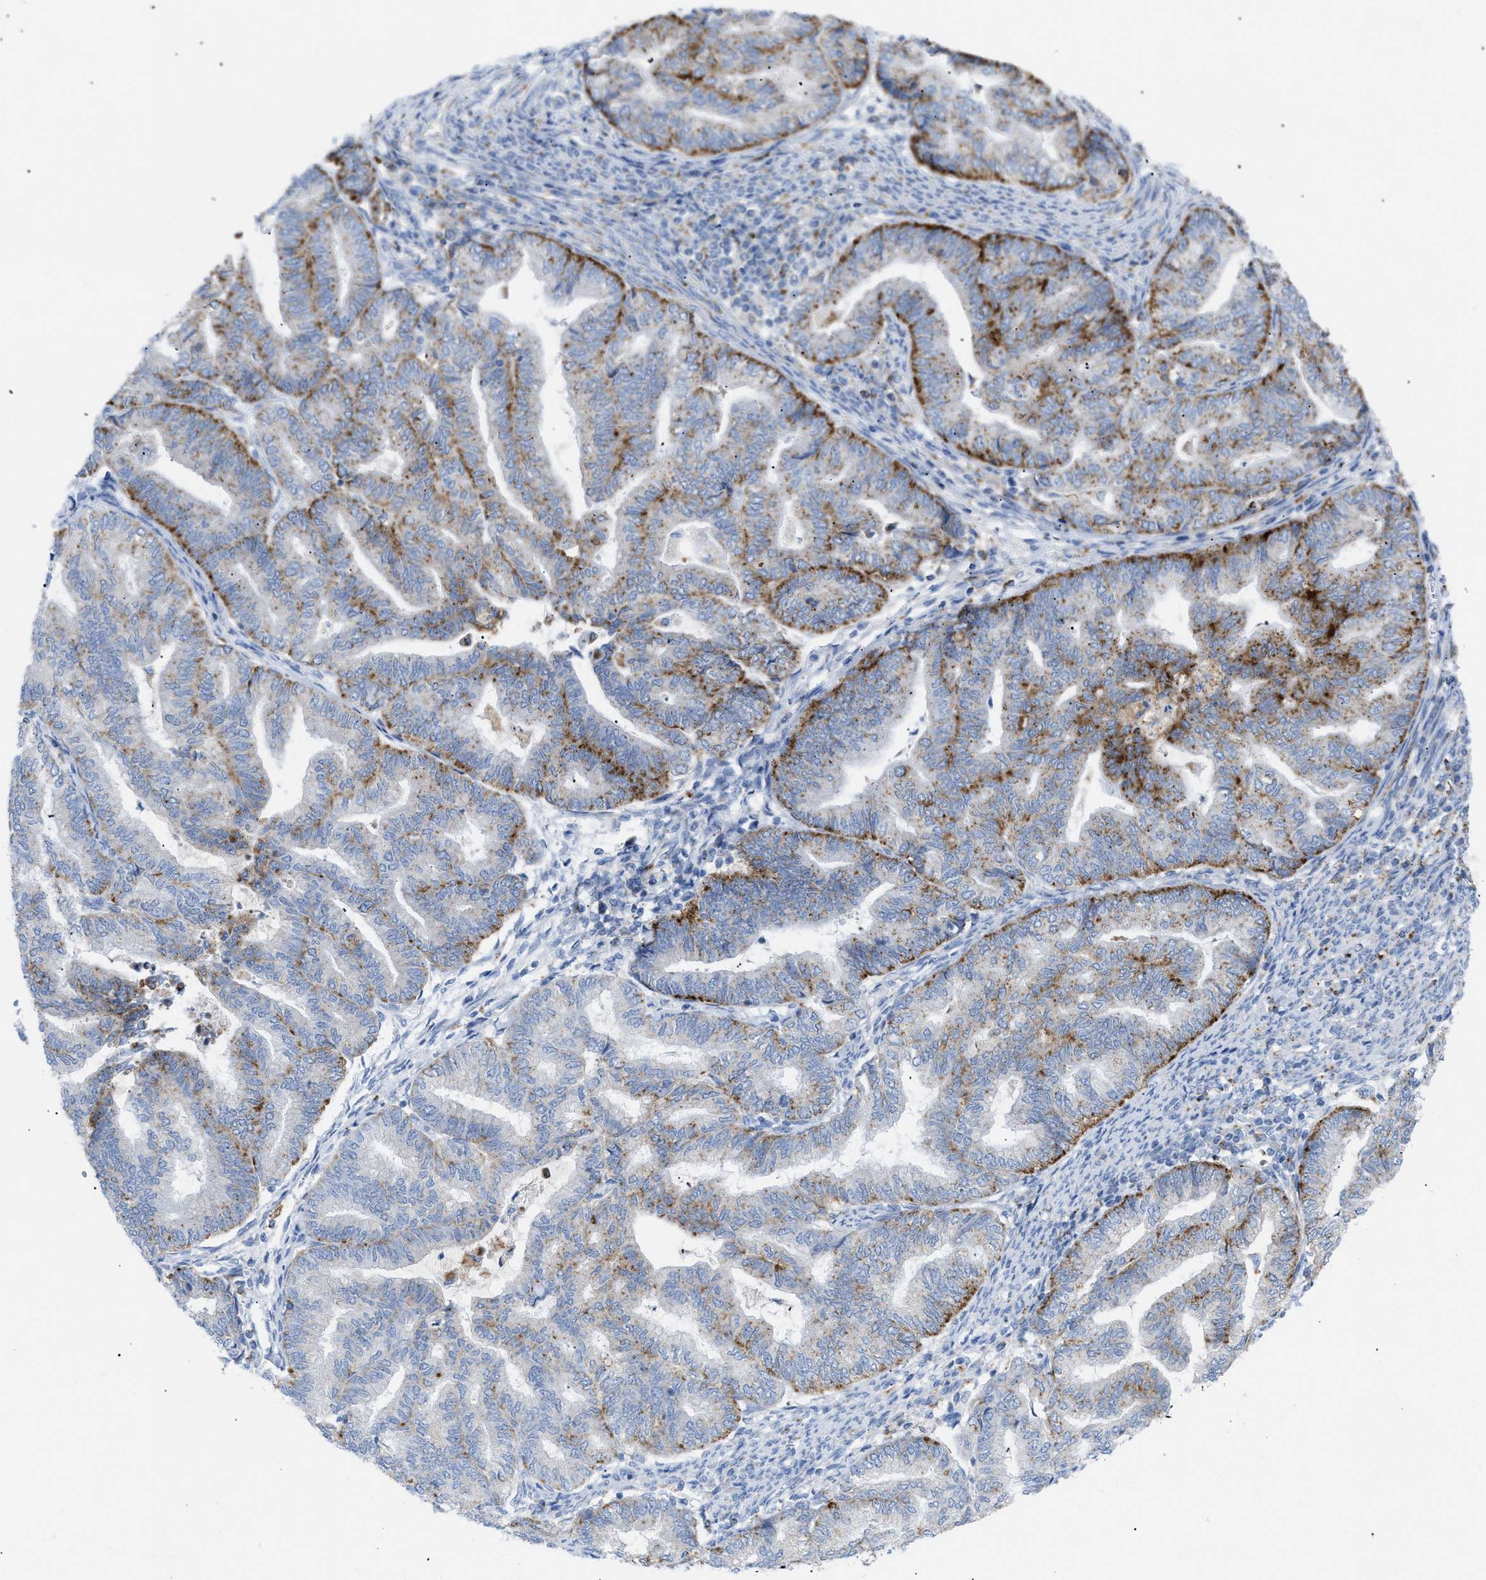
{"staining": {"intensity": "moderate", "quantity": "25%-75%", "location": "cytoplasmic/membranous"}, "tissue": "endometrial cancer", "cell_type": "Tumor cells", "image_type": "cancer", "snomed": [{"axis": "morphology", "description": "Adenocarcinoma, NOS"}, {"axis": "topography", "description": "Endometrium"}], "caption": "A brown stain labels moderate cytoplasmic/membranous staining of a protein in adenocarcinoma (endometrial) tumor cells. The protein is shown in brown color, while the nuclei are stained blue.", "gene": "DRAM2", "patient": {"sex": "female", "age": 79}}